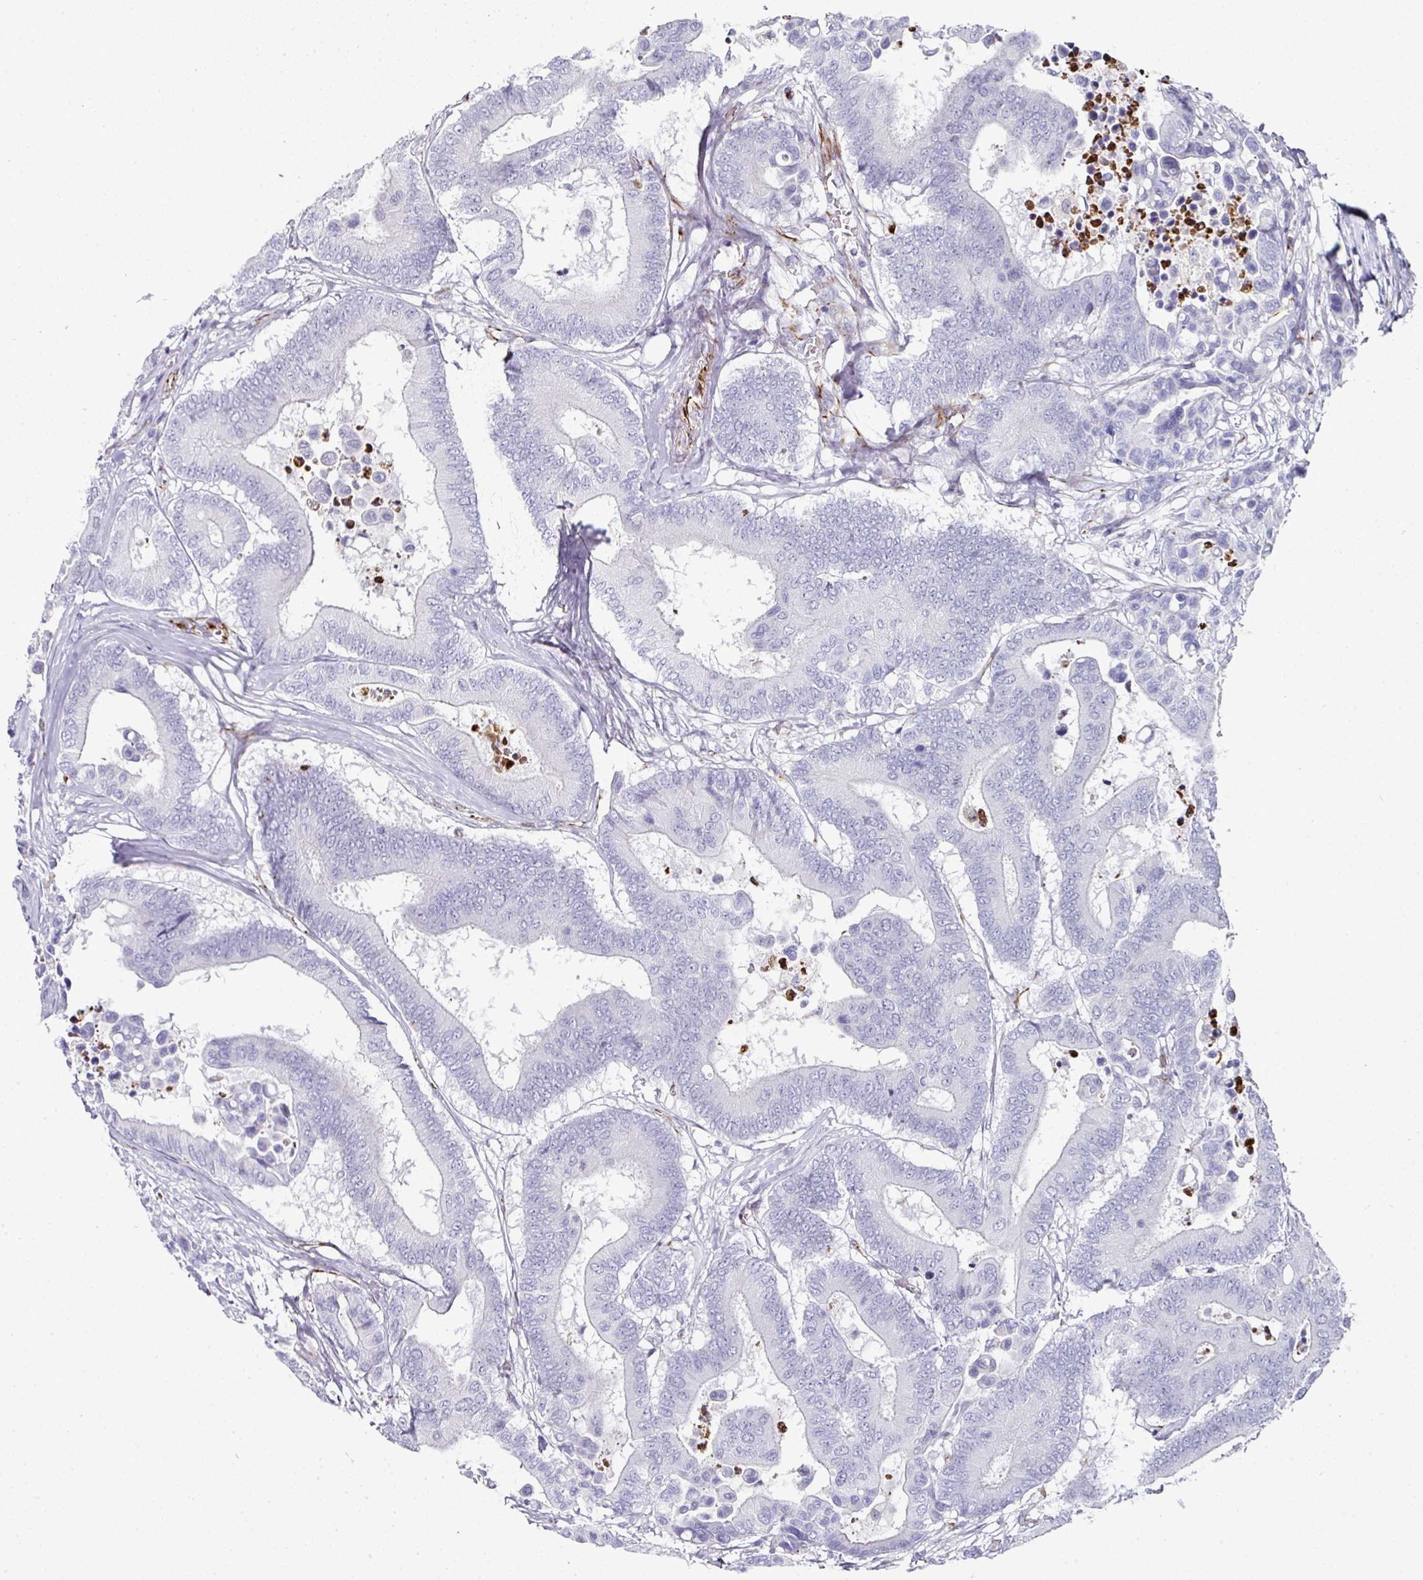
{"staining": {"intensity": "negative", "quantity": "none", "location": "none"}, "tissue": "colorectal cancer", "cell_type": "Tumor cells", "image_type": "cancer", "snomed": [{"axis": "morphology", "description": "Normal tissue, NOS"}, {"axis": "morphology", "description": "Adenocarcinoma, NOS"}, {"axis": "topography", "description": "Colon"}], "caption": "A high-resolution photomicrograph shows IHC staining of colorectal cancer (adenocarcinoma), which reveals no significant positivity in tumor cells.", "gene": "TMPRSS9", "patient": {"sex": "male", "age": 82}}